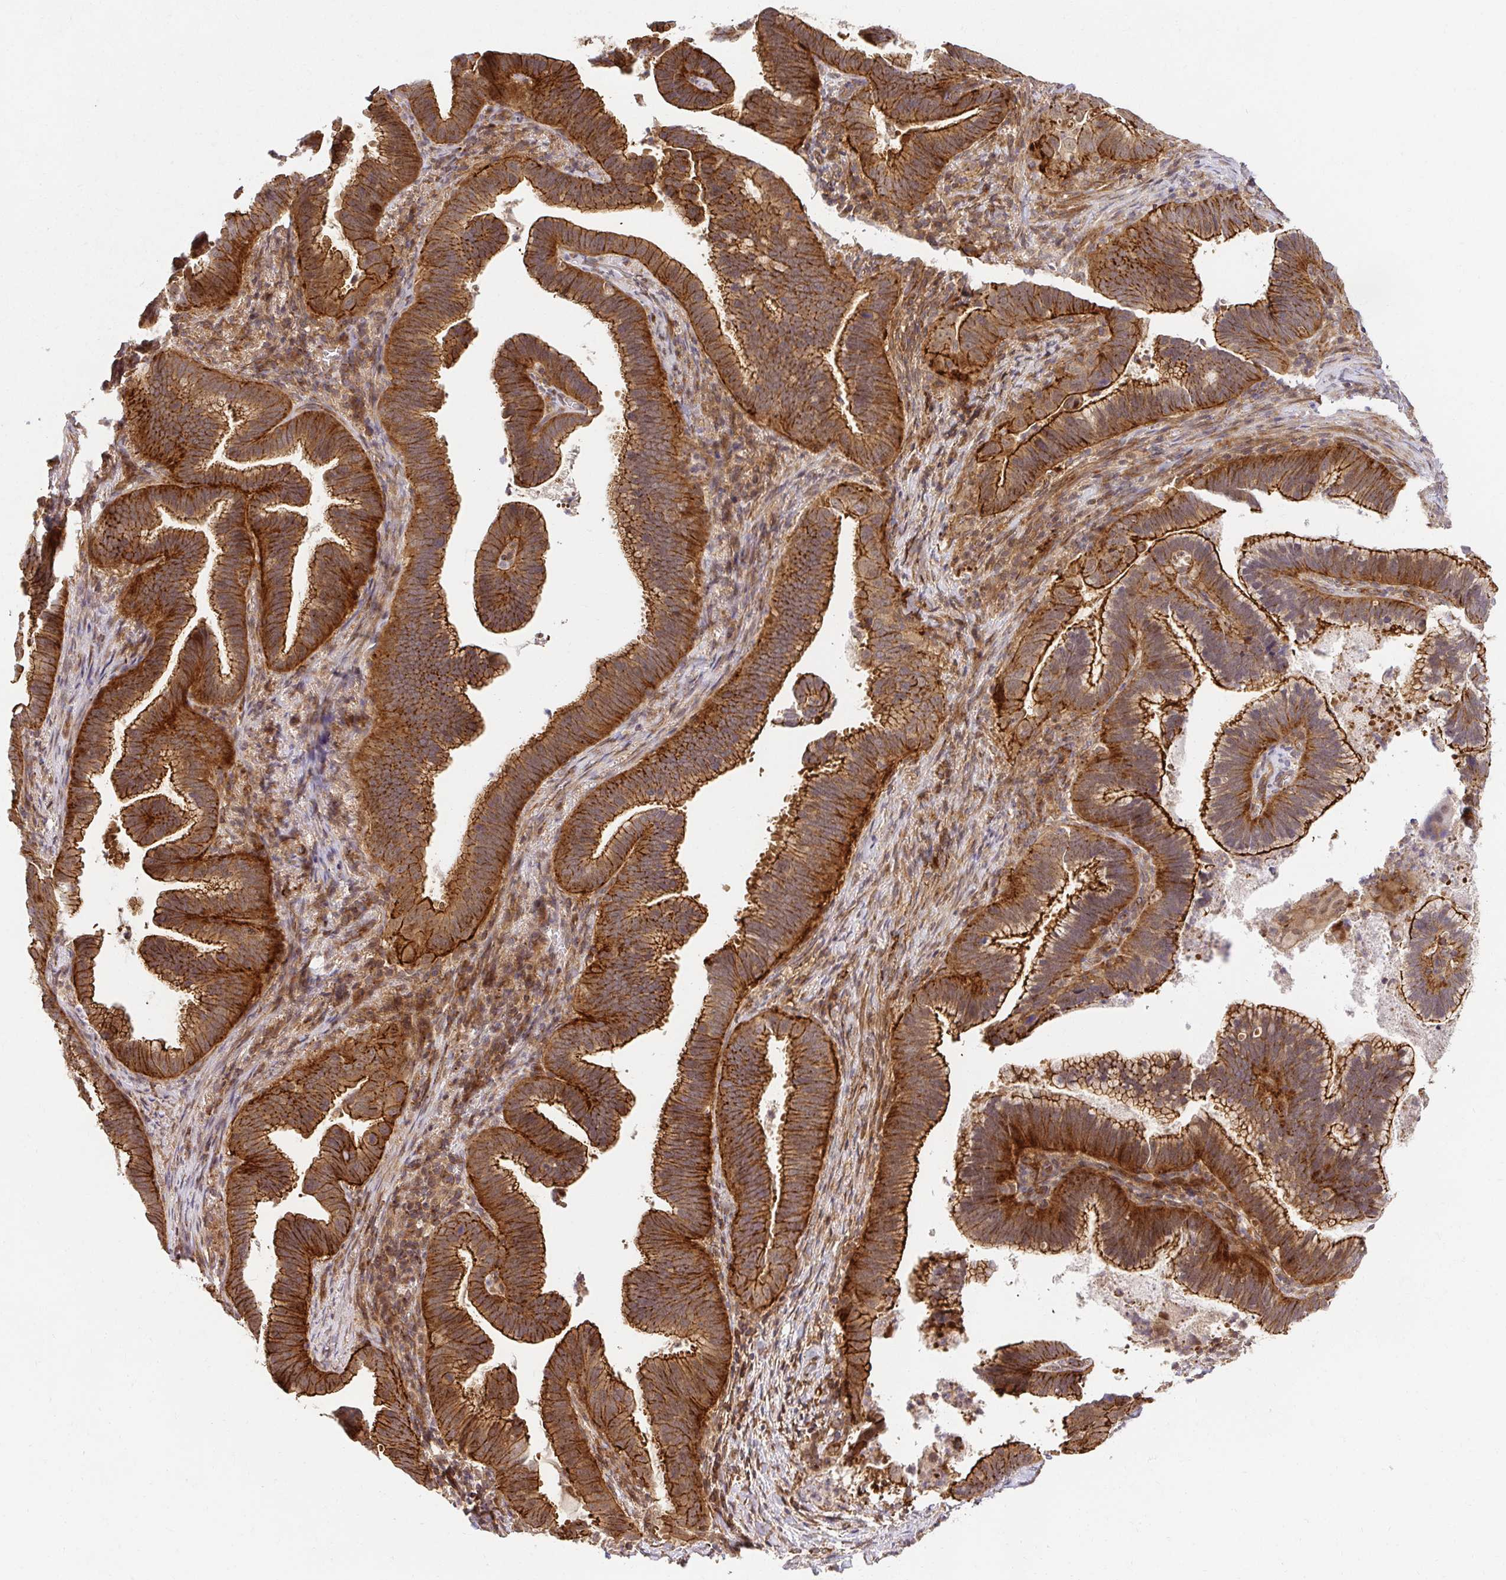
{"staining": {"intensity": "strong", "quantity": ">75%", "location": "cytoplasmic/membranous"}, "tissue": "cervical cancer", "cell_type": "Tumor cells", "image_type": "cancer", "snomed": [{"axis": "morphology", "description": "Adenocarcinoma, NOS"}, {"axis": "topography", "description": "Cervix"}], "caption": "The immunohistochemical stain labels strong cytoplasmic/membranous expression in tumor cells of cervical adenocarcinoma tissue. Immunohistochemistry stains the protein in brown and the nuclei are stained blue.", "gene": "PSMA4", "patient": {"sex": "female", "age": 61}}